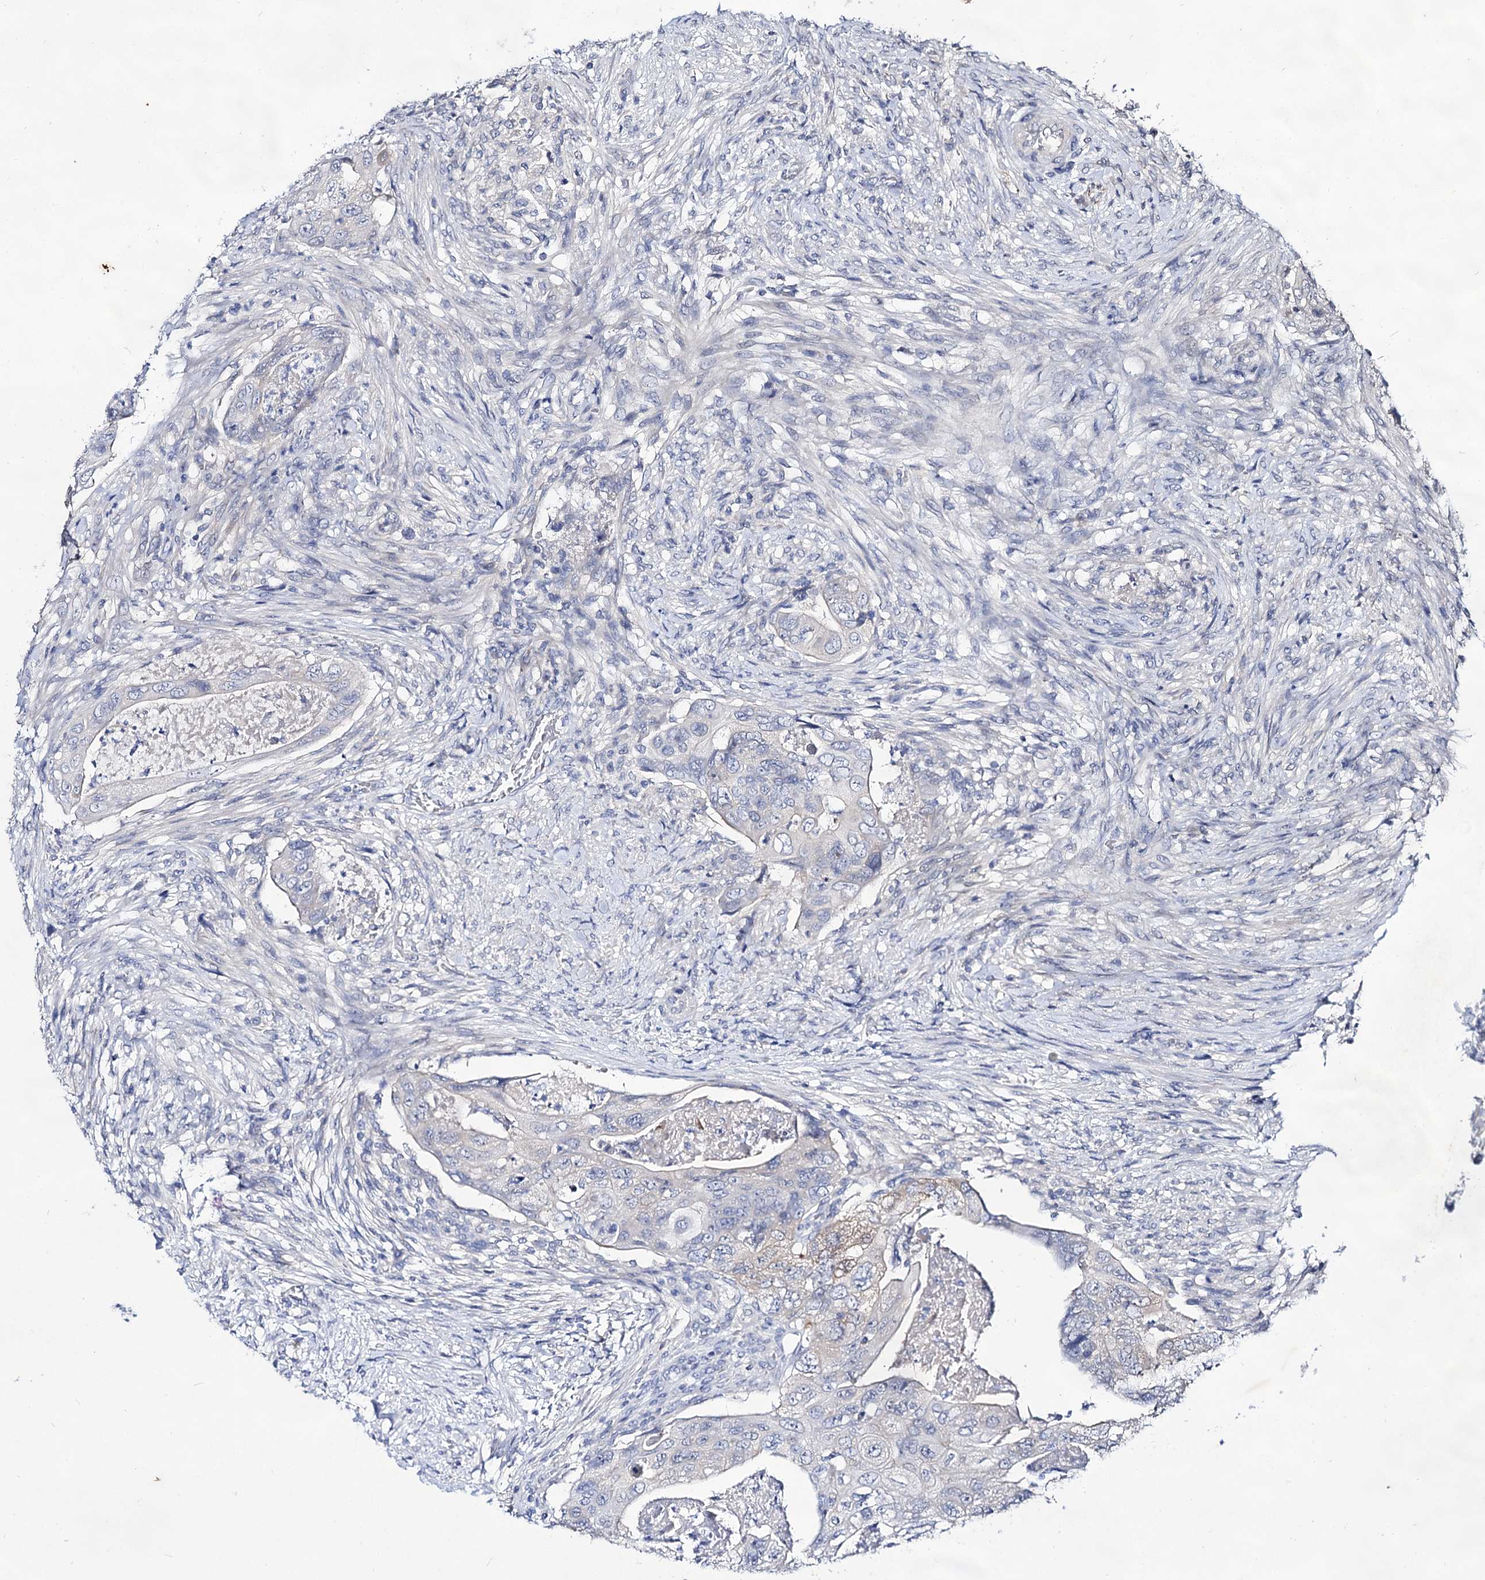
{"staining": {"intensity": "negative", "quantity": "none", "location": "none"}, "tissue": "colorectal cancer", "cell_type": "Tumor cells", "image_type": "cancer", "snomed": [{"axis": "morphology", "description": "Adenocarcinoma, NOS"}, {"axis": "topography", "description": "Rectum"}], "caption": "Immunohistochemistry (IHC) image of human colorectal adenocarcinoma stained for a protein (brown), which exhibits no positivity in tumor cells. (DAB immunohistochemistry, high magnification).", "gene": "ARFIP2", "patient": {"sex": "male", "age": 63}}